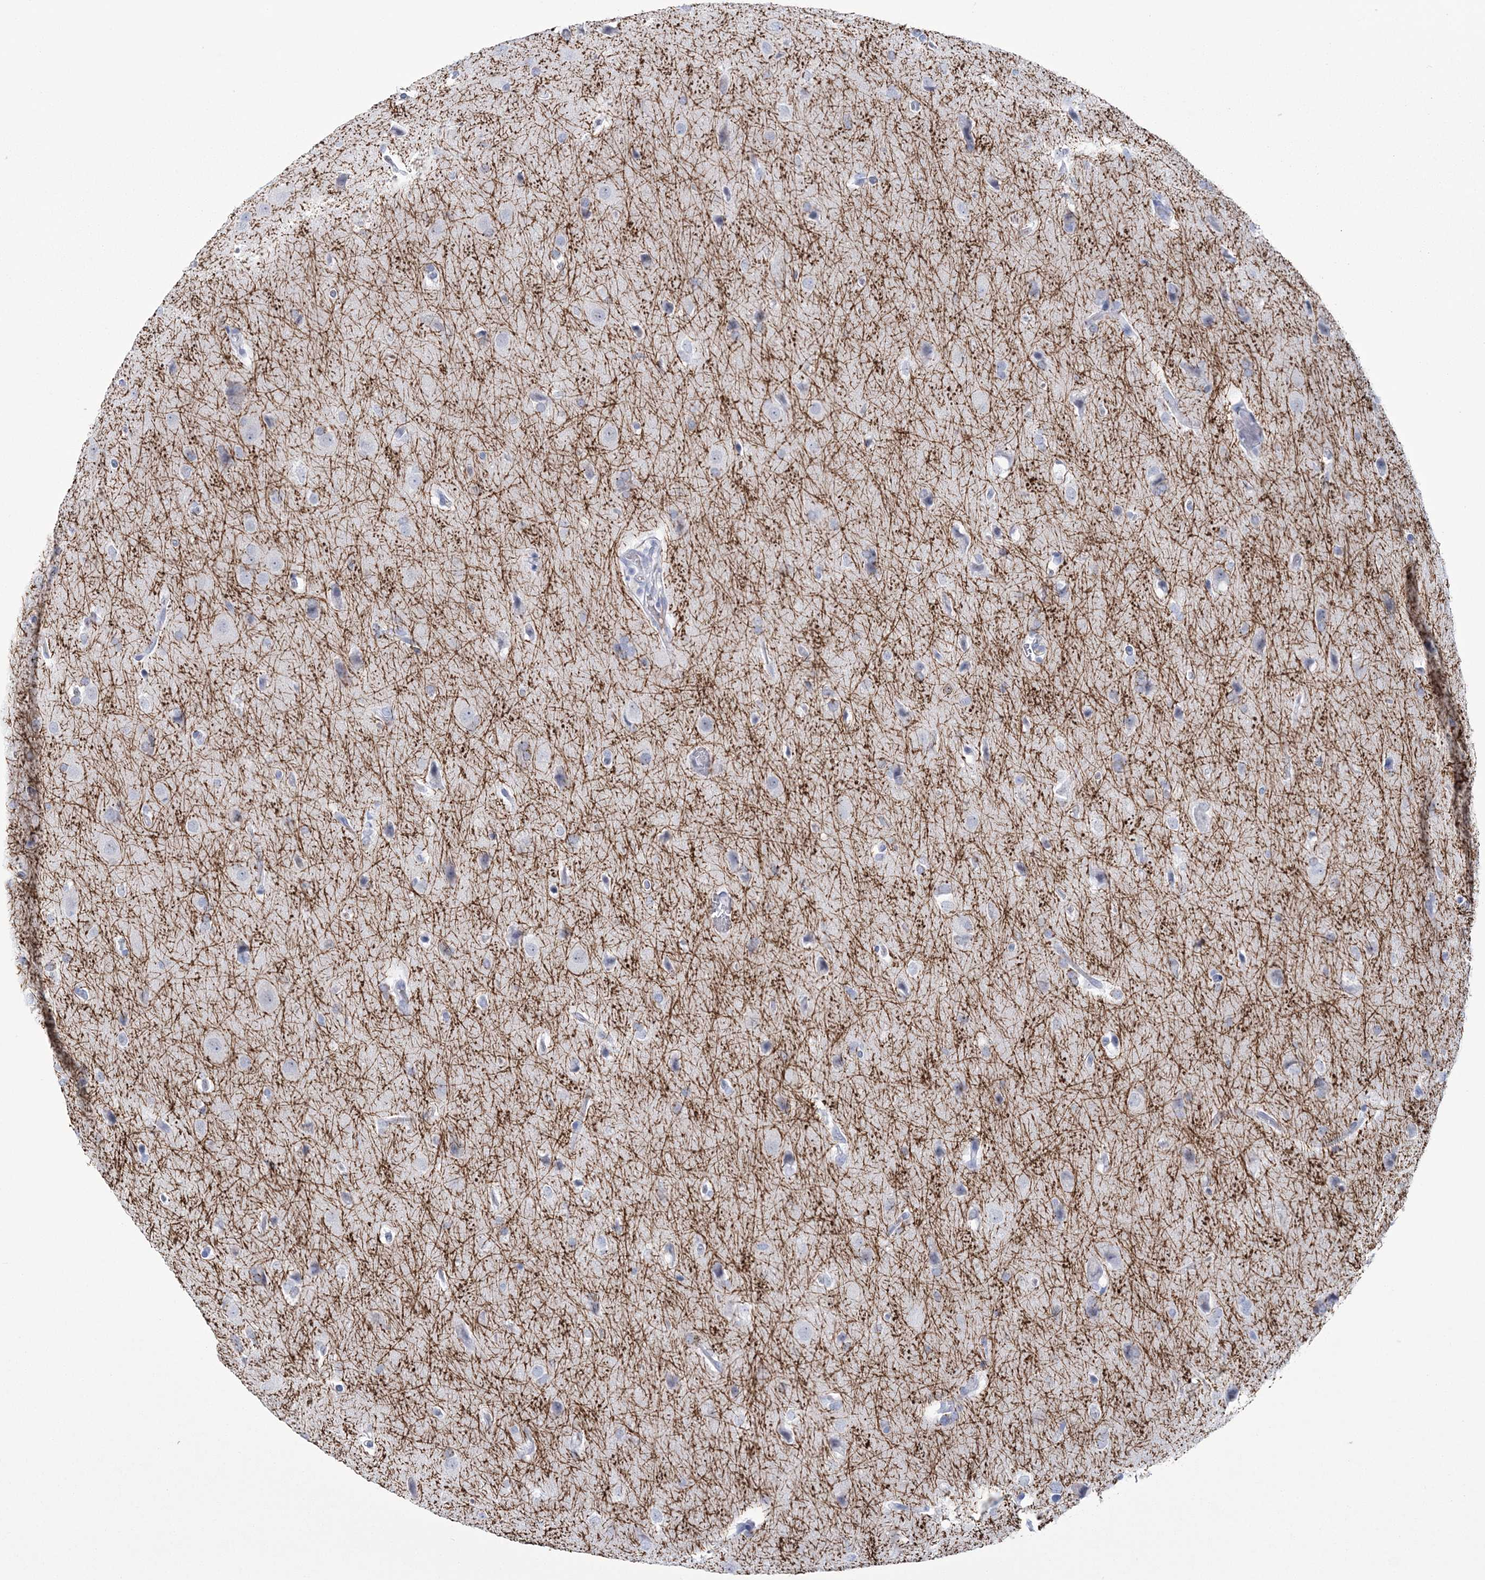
{"staining": {"intensity": "negative", "quantity": "none", "location": "none"}, "tissue": "glioma", "cell_type": "Tumor cells", "image_type": "cancer", "snomed": [{"axis": "morphology", "description": "Glioma, malignant, Low grade"}, {"axis": "topography", "description": "Brain"}], "caption": "A photomicrograph of human glioma is negative for staining in tumor cells. Brightfield microscopy of immunohistochemistry (IHC) stained with DAB (3,3'-diaminobenzidine) (brown) and hematoxylin (blue), captured at high magnification.", "gene": "DPCD", "patient": {"sex": "female", "age": 37}}